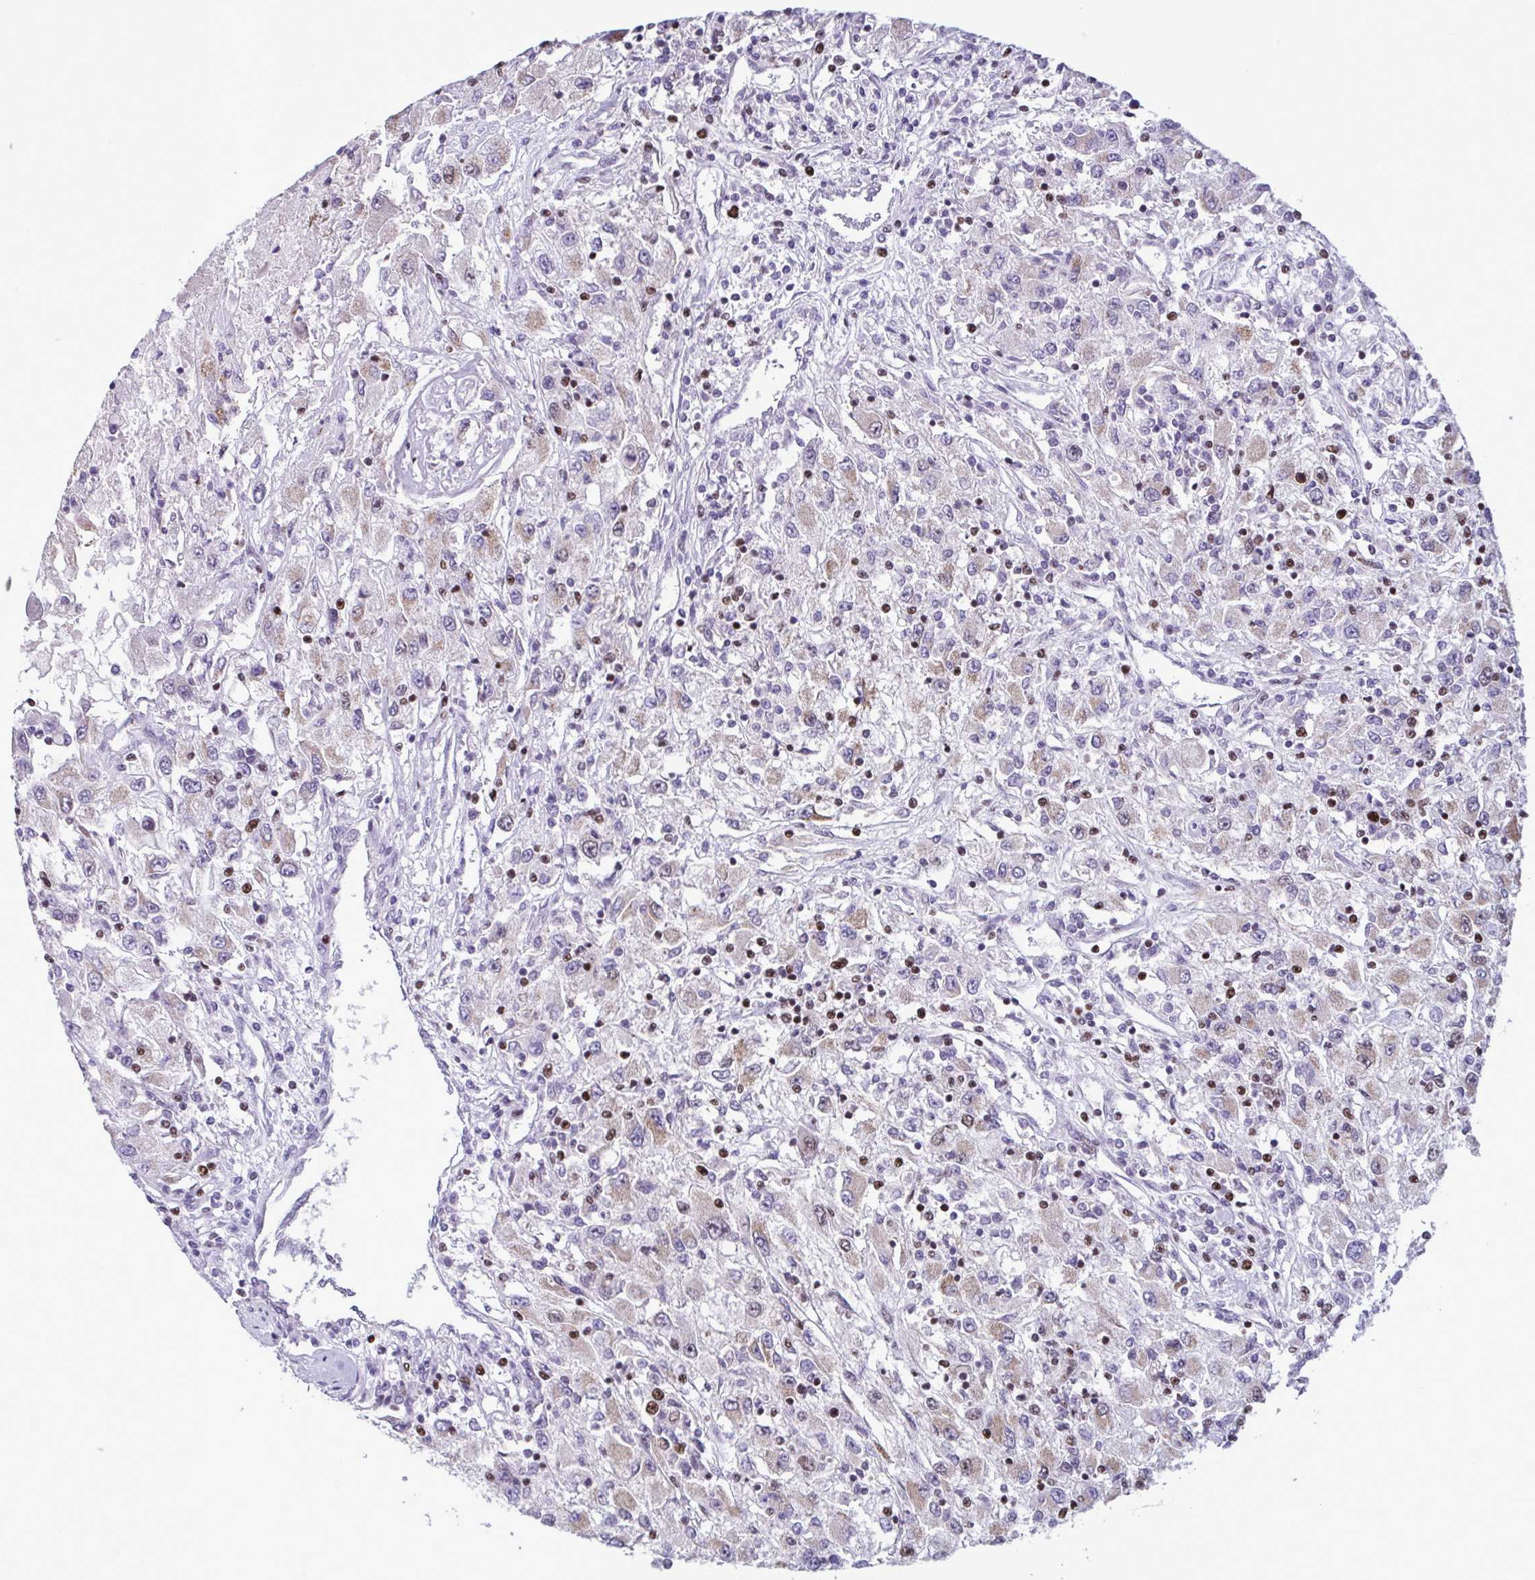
{"staining": {"intensity": "weak", "quantity": "25%-75%", "location": "cytoplasmic/membranous,nuclear"}, "tissue": "renal cancer", "cell_type": "Tumor cells", "image_type": "cancer", "snomed": [{"axis": "morphology", "description": "Adenocarcinoma, NOS"}, {"axis": "topography", "description": "Kidney"}], "caption": "The histopathology image demonstrates immunohistochemical staining of adenocarcinoma (renal). There is weak cytoplasmic/membranous and nuclear positivity is seen in about 25%-75% of tumor cells. Ihc stains the protein of interest in brown and the nuclei are stained blue.", "gene": "TIMM21", "patient": {"sex": "female", "age": 67}}